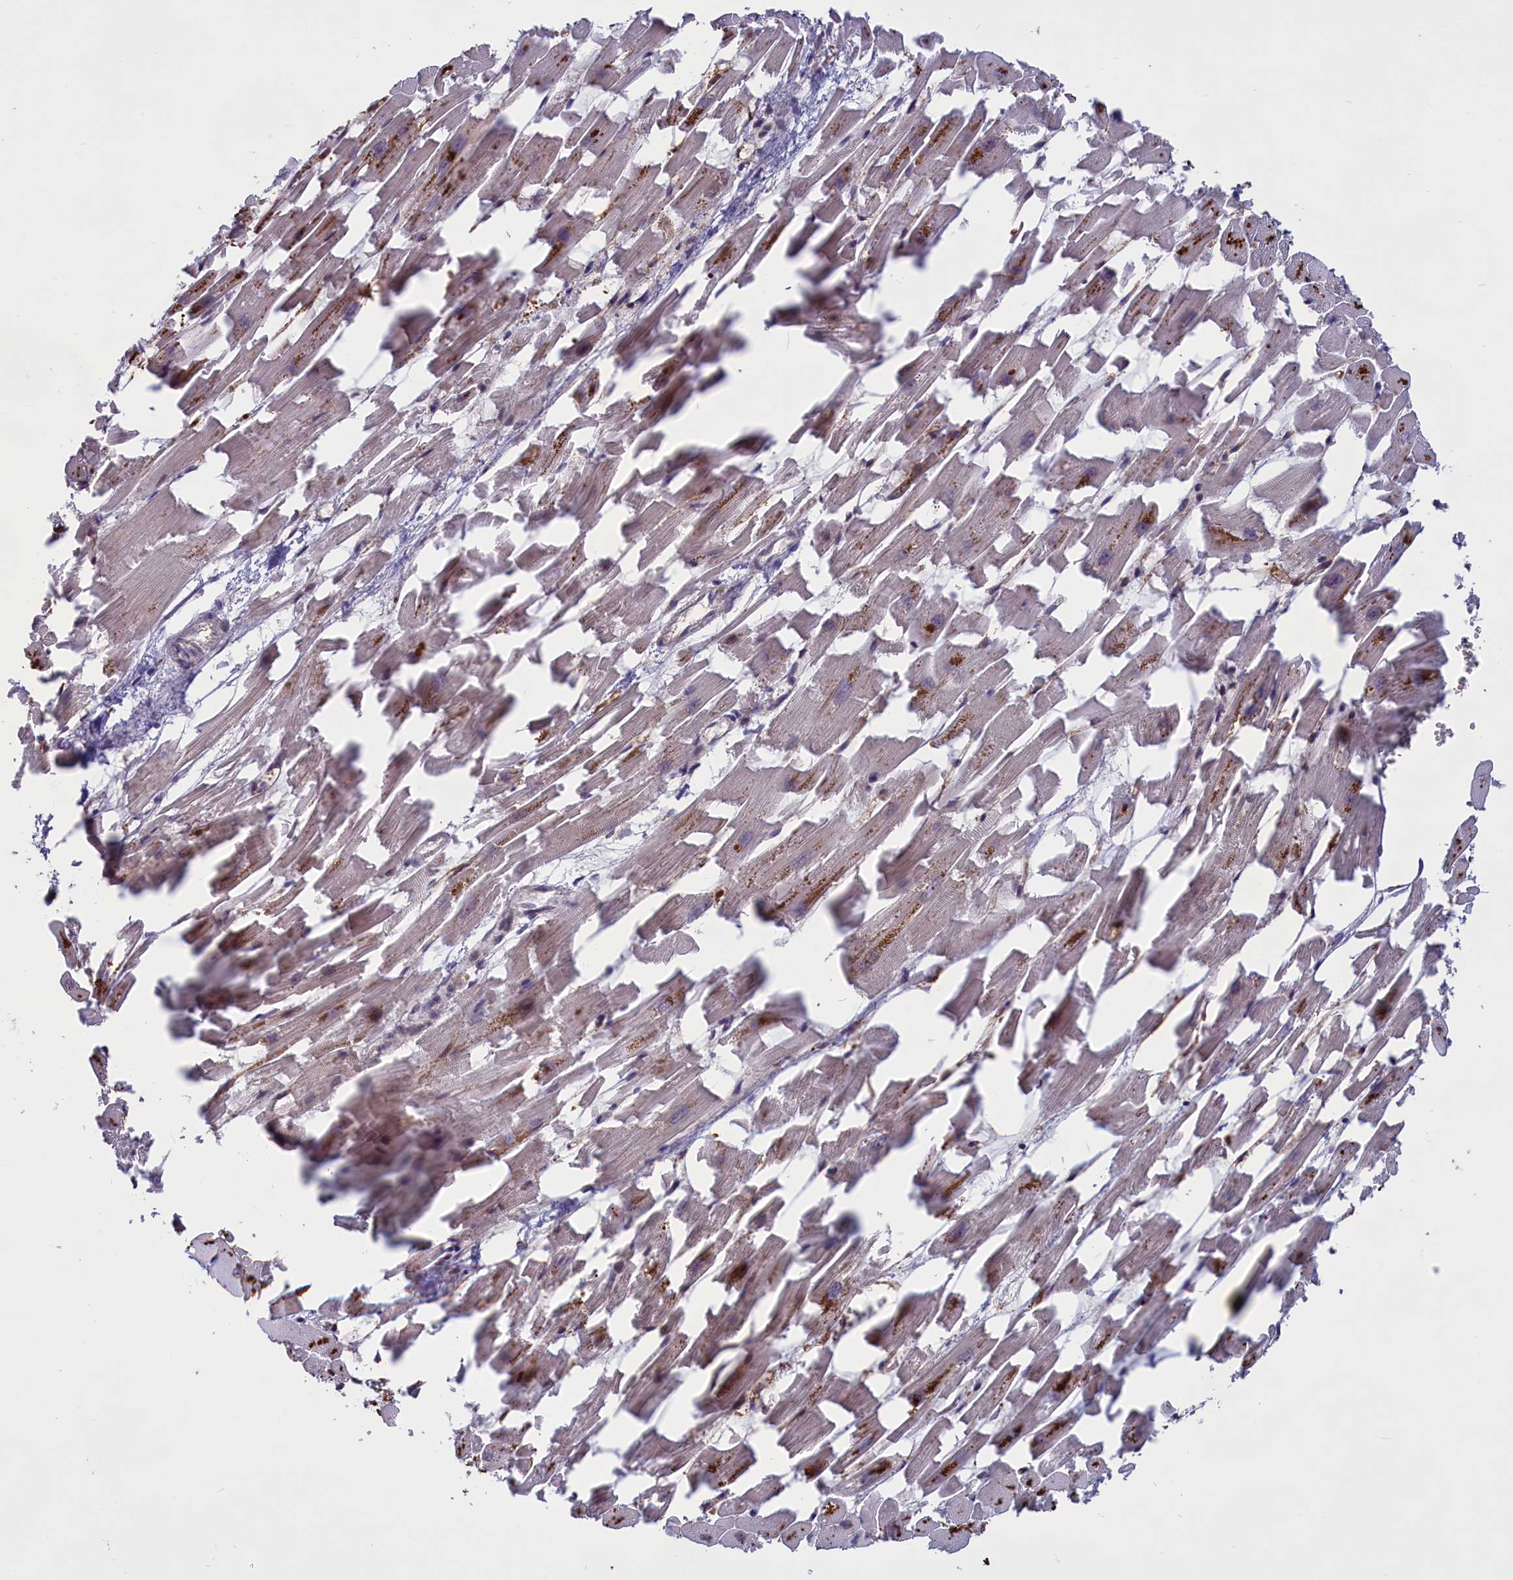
{"staining": {"intensity": "moderate", "quantity": ">75%", "location": "cytoplasmic/membranous"}, "tissue": "heart muscle", "cell_type": "Cardiomyocytes", "image_type": "normal", "snomed": [{"axis": "morphology", "description": "Normal tissue, NOS"}, {"axis": "topography", "description": "Heart"}], "caption": "A histopathology image of human heart muscle stained for a protein exhibits moderate cytoplasmic/membranous brown staining in cardiomyocytes.", "gene": "DENND1B", "patient": {"sex": "female", "age": 64}}